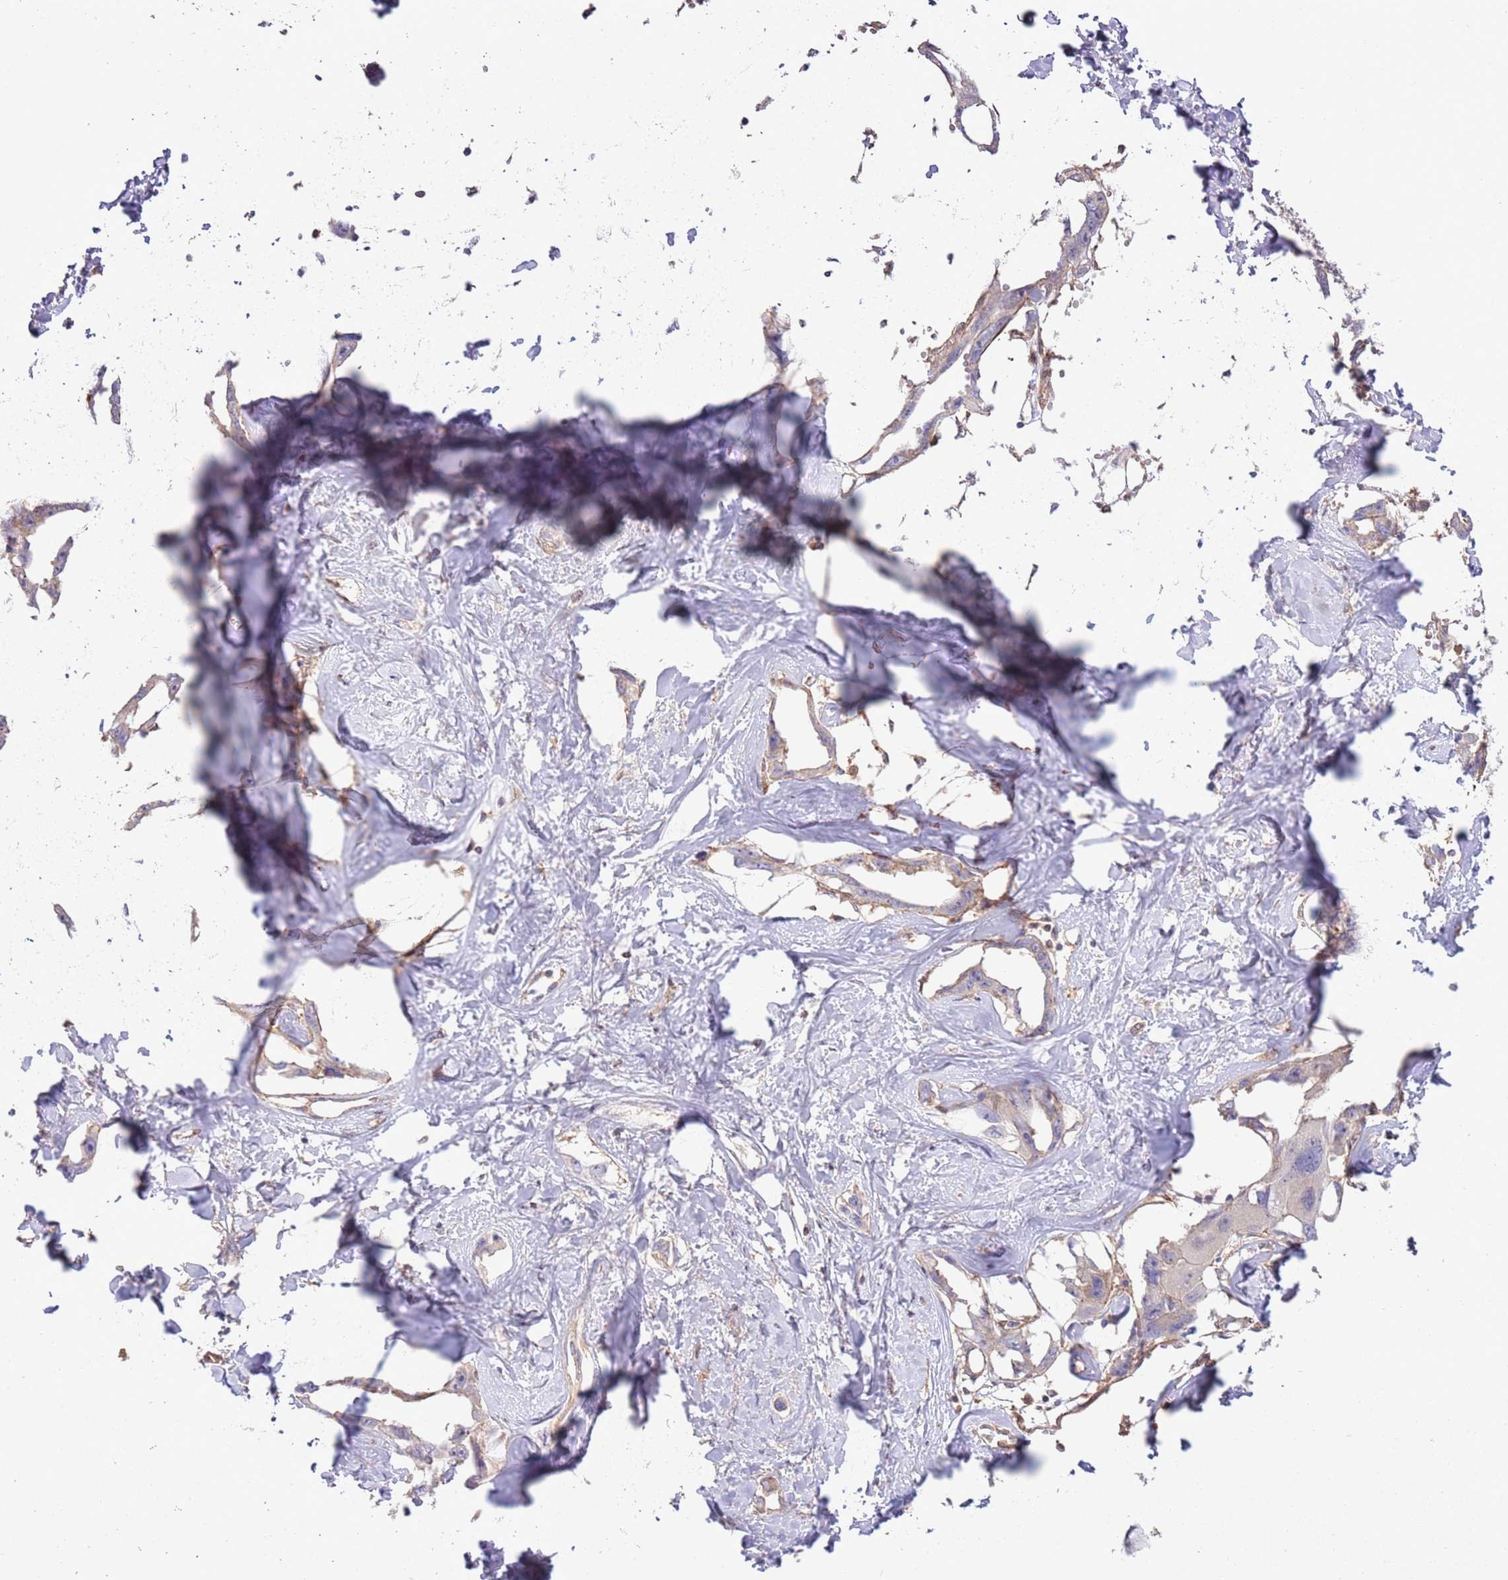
{"staining": {"intensity": "weak", "quantity": "<25%", "location": "cytoplasmic/membranous"}, "tissue": "liver cancer", "cell_type": "Tumor cells", "image_type": "cancer", "snomed": [{"axis": "morphology", "description": "Cholangiocarcinoma"}, {"axis": "topography", "description": "Liver"}], "caption": "DAB (3,3'-diaminobenzidine) immunohistochemical staining of human cholangiocarcinoma (liver) exhibits no significant positivity in tumor cells.", "gene": "LPIN2", "patient": {"sex": "male", "age": 59}}